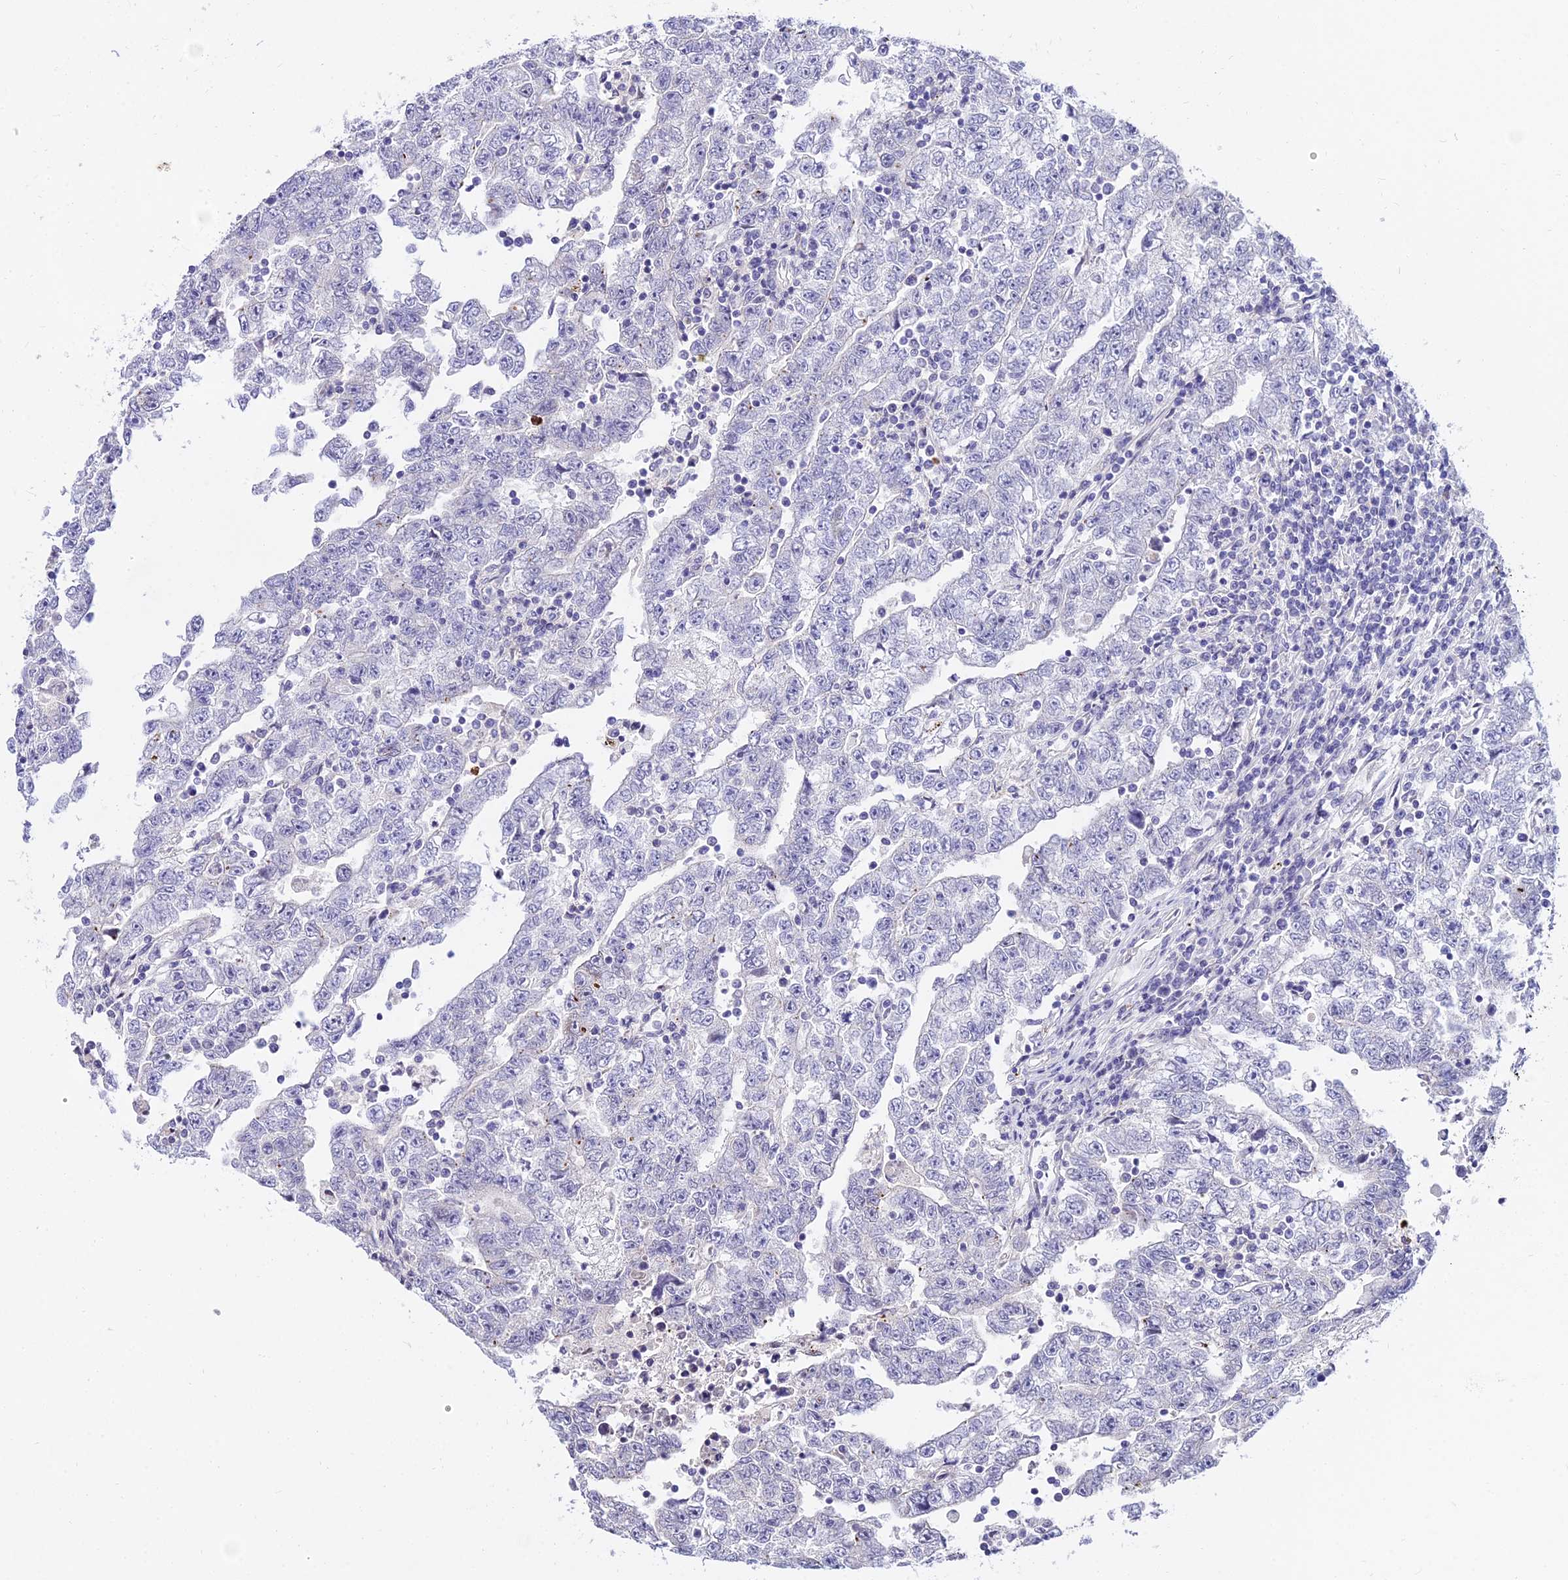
{"staining": {"intensity": "negative", "quantity": "none", "location": "none"}, "tissue": "testis cancer", "cell_type": "Tumor cells", "image_type": "cancer", "snomed": [{"axis": "morphology", "description": "Carcinoma, Embryonal, NOS"}, {"axis": "topography", "description": "Testis"}], "caption": "Immunohistochemistry image of testis embryonal carcinoma stained for a protein (brown), which shows no expression in tumor cells. (DAB (3,3'-diaminobenzidine) immunohistochemistry visualized using brightfield microscopy, high magnification).", "gene": "VWC2L", "patient": {"sex": "male", "age": 25}}